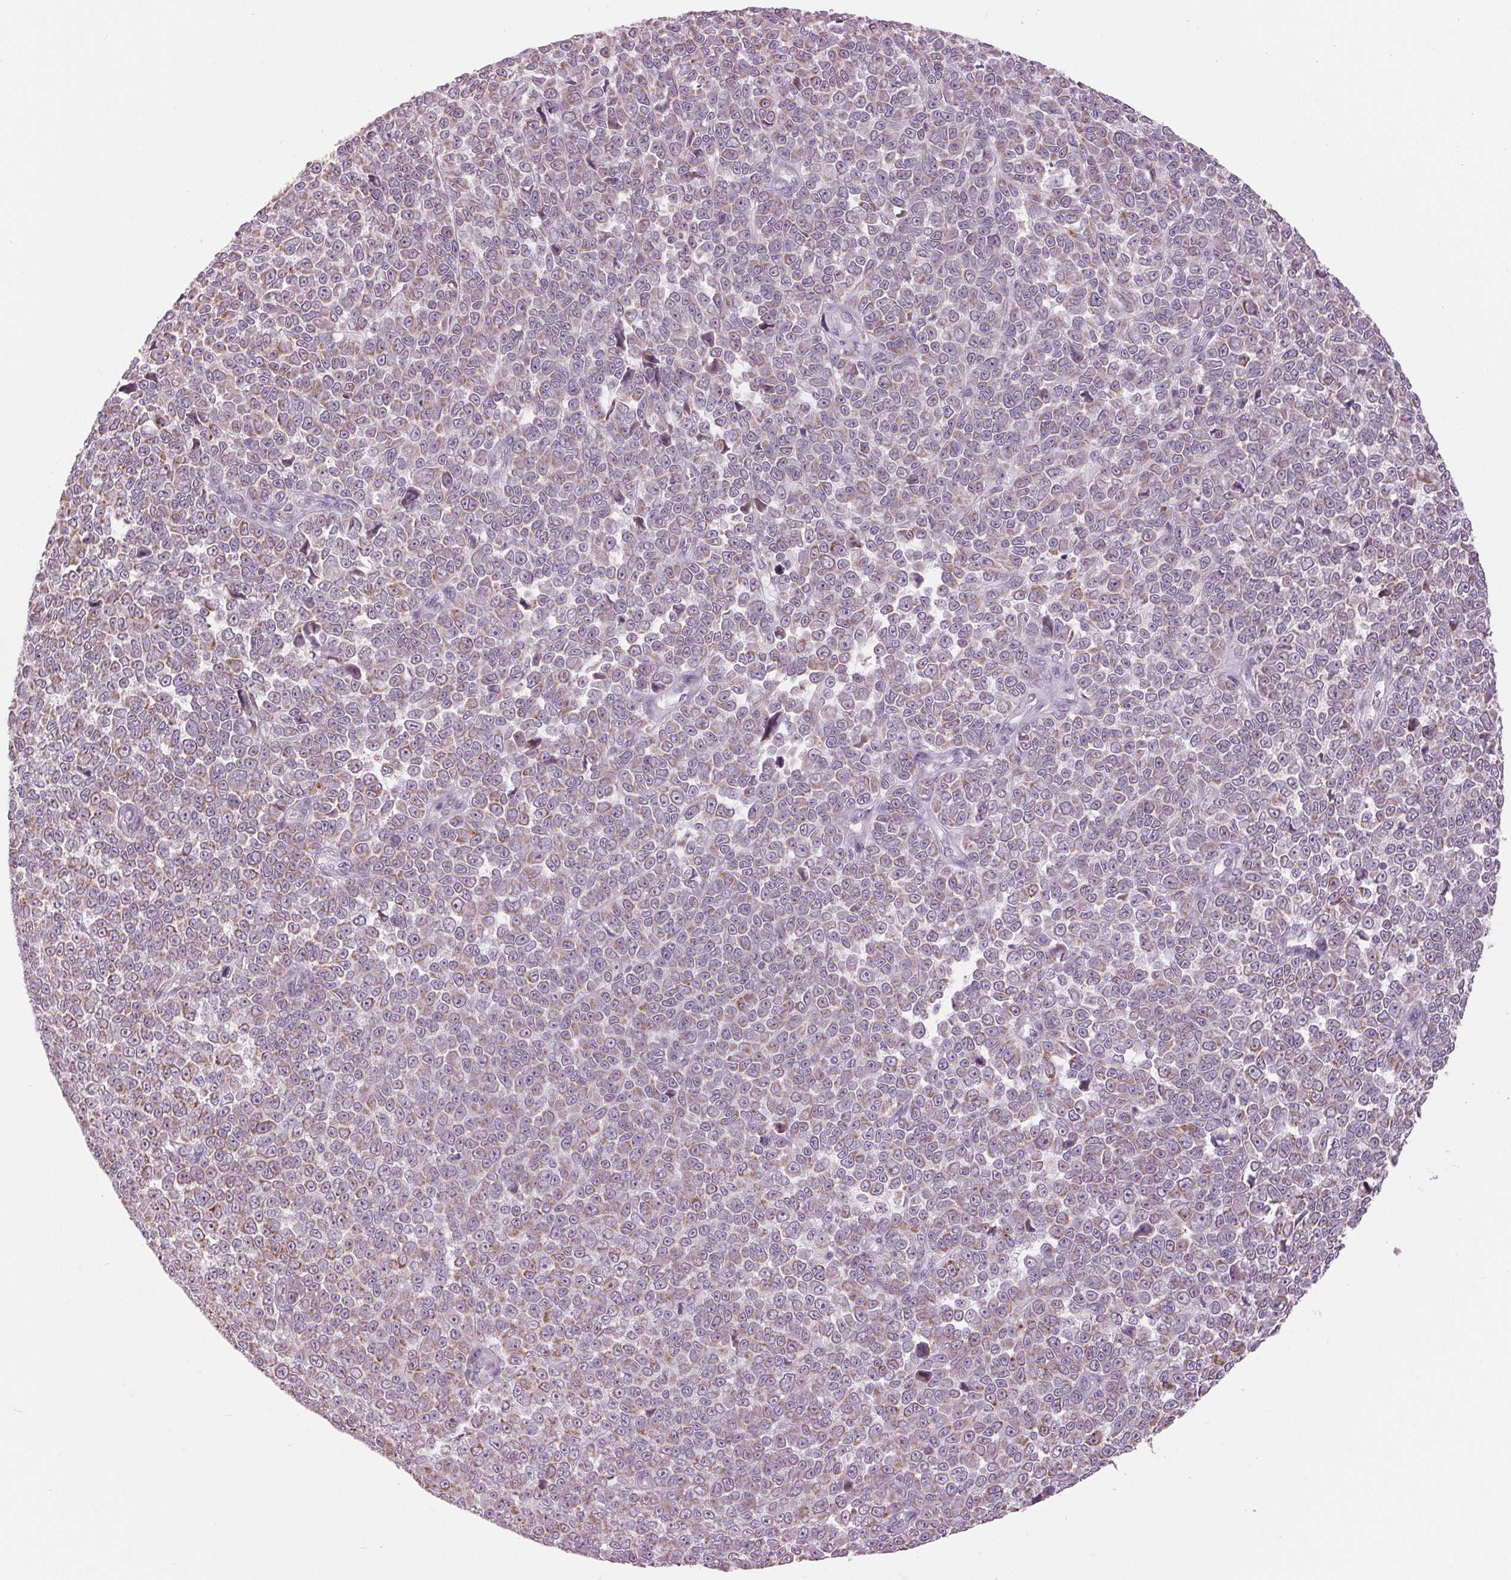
{"staining": {"intensity": "weak", "quantity": "25%-75%", "location": "cytoplasmic/membranous"}, "tissue": "melanoma", "cell_type": "Tumor cells", "image_type": "cancer", "snomed": [{"axis": "morphology", "description": "Malignant melanoma, NOS"}, {"axis": "topography", "description": "Skin"}], "caption": "An immunohistochemistry photomicrograph of tumor tissue is shown. Protein staining in brown labels weak cytoplasmic/membranous positivity in malignant melanoma within tumor cells. The protein of interest is stained brown, and the nuclei are stained in blue (DAB (3,3'-diaminobenzidine) IHC with brightfield microscopy, high magnification).", "gene": "SAMD4A", "patient": {"sex": "female", "age": 95}}